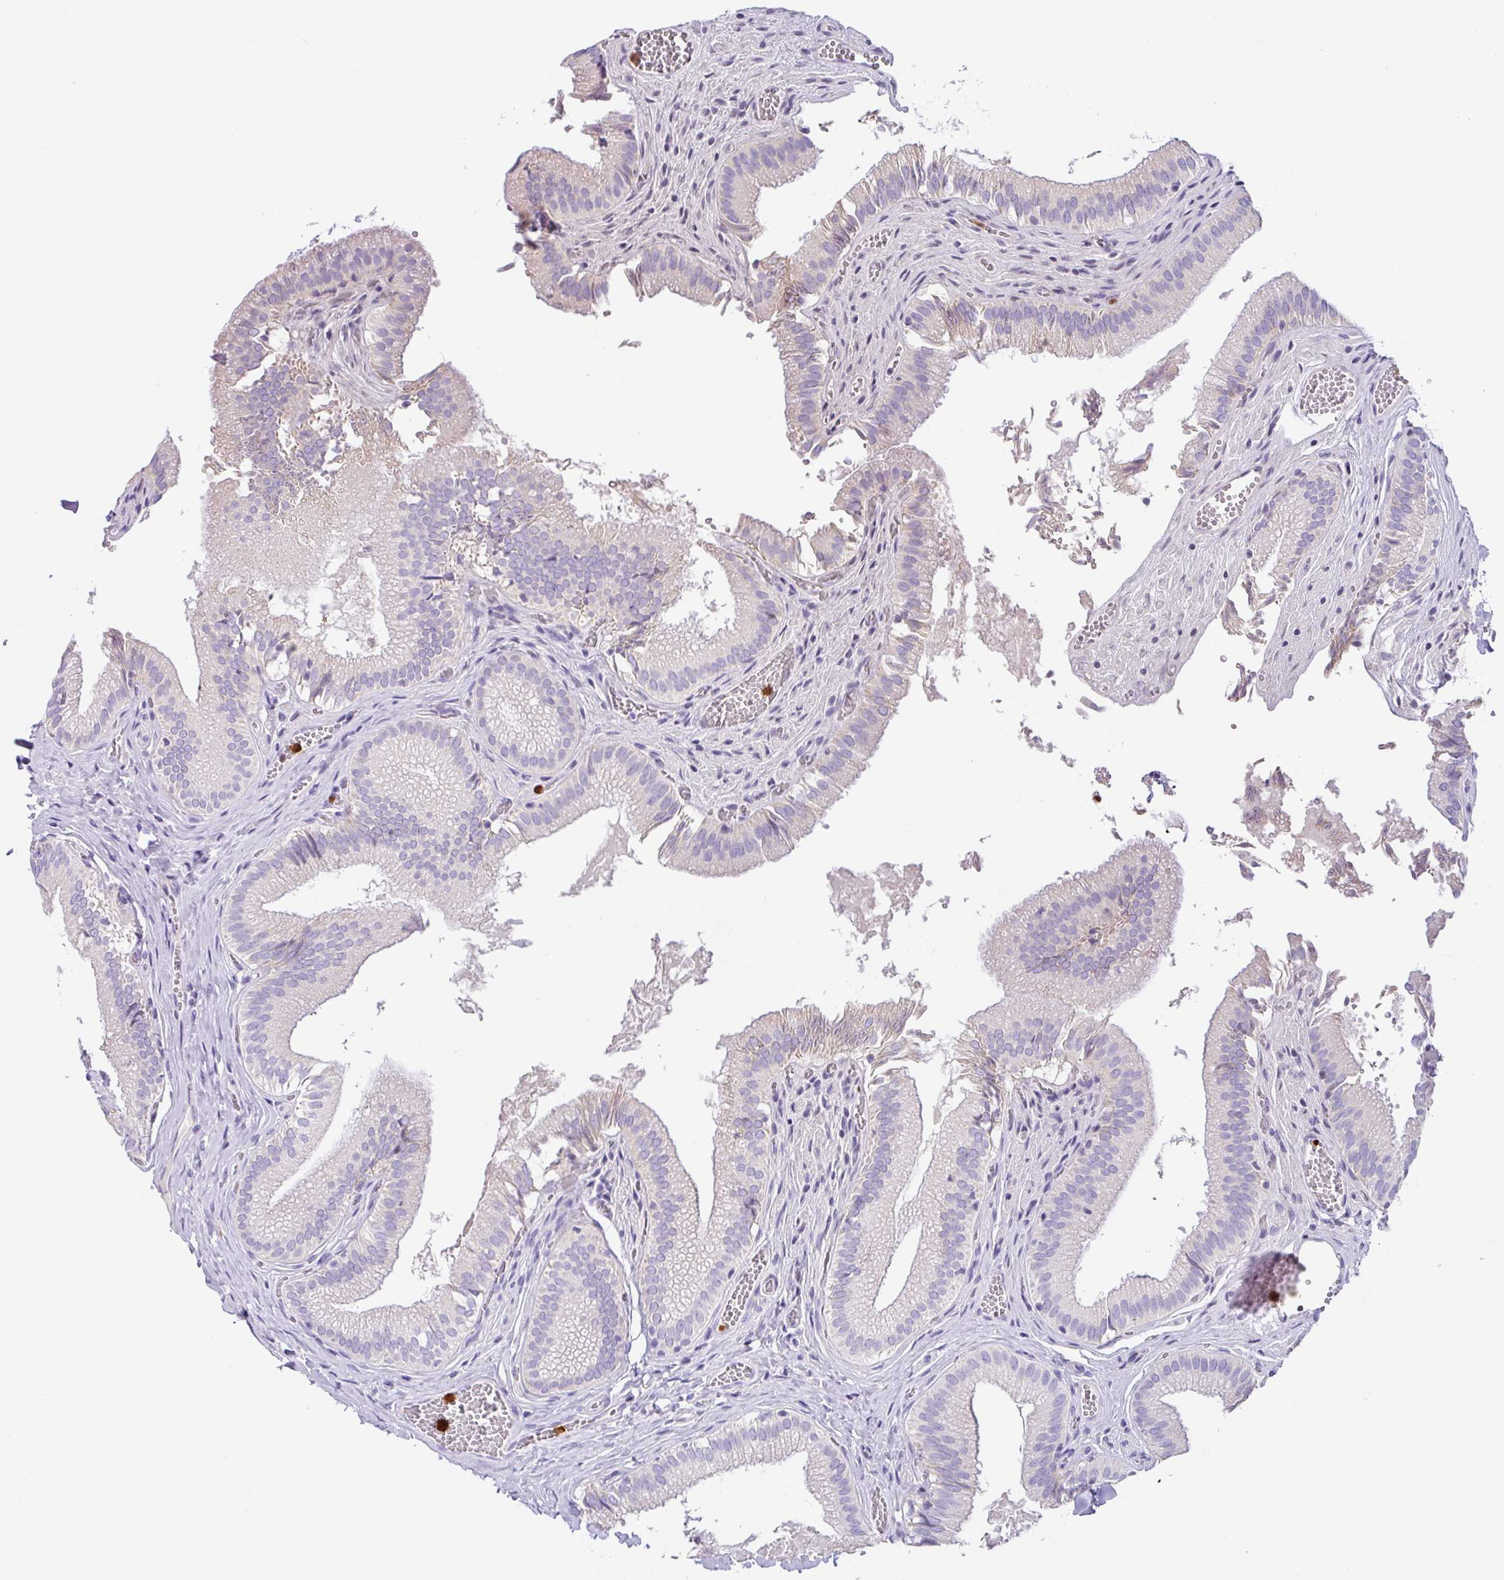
{"staining": {"intensity": "negative", "quantity": "none", "location": "none"}, "tissue": "gallbladder", "cell_type": "Glandular cells", "image_type": "normal", "snomed": [{"axis": "morphology", "description": "Normal tissue, NOS"}, {"axis": "topography", "description": "Gallbladder"}, {"axis": "topography", "description": "Peripheral nerve tissue"}], "caption": "There is no significant positivity in glandular cells of gallbladder. (Brightfield microscopy of DAB immunohistochemistry (IHC) at high magnification).", "gene": "SH2D3C", "patient": {"sex": "male", "age": 17}}